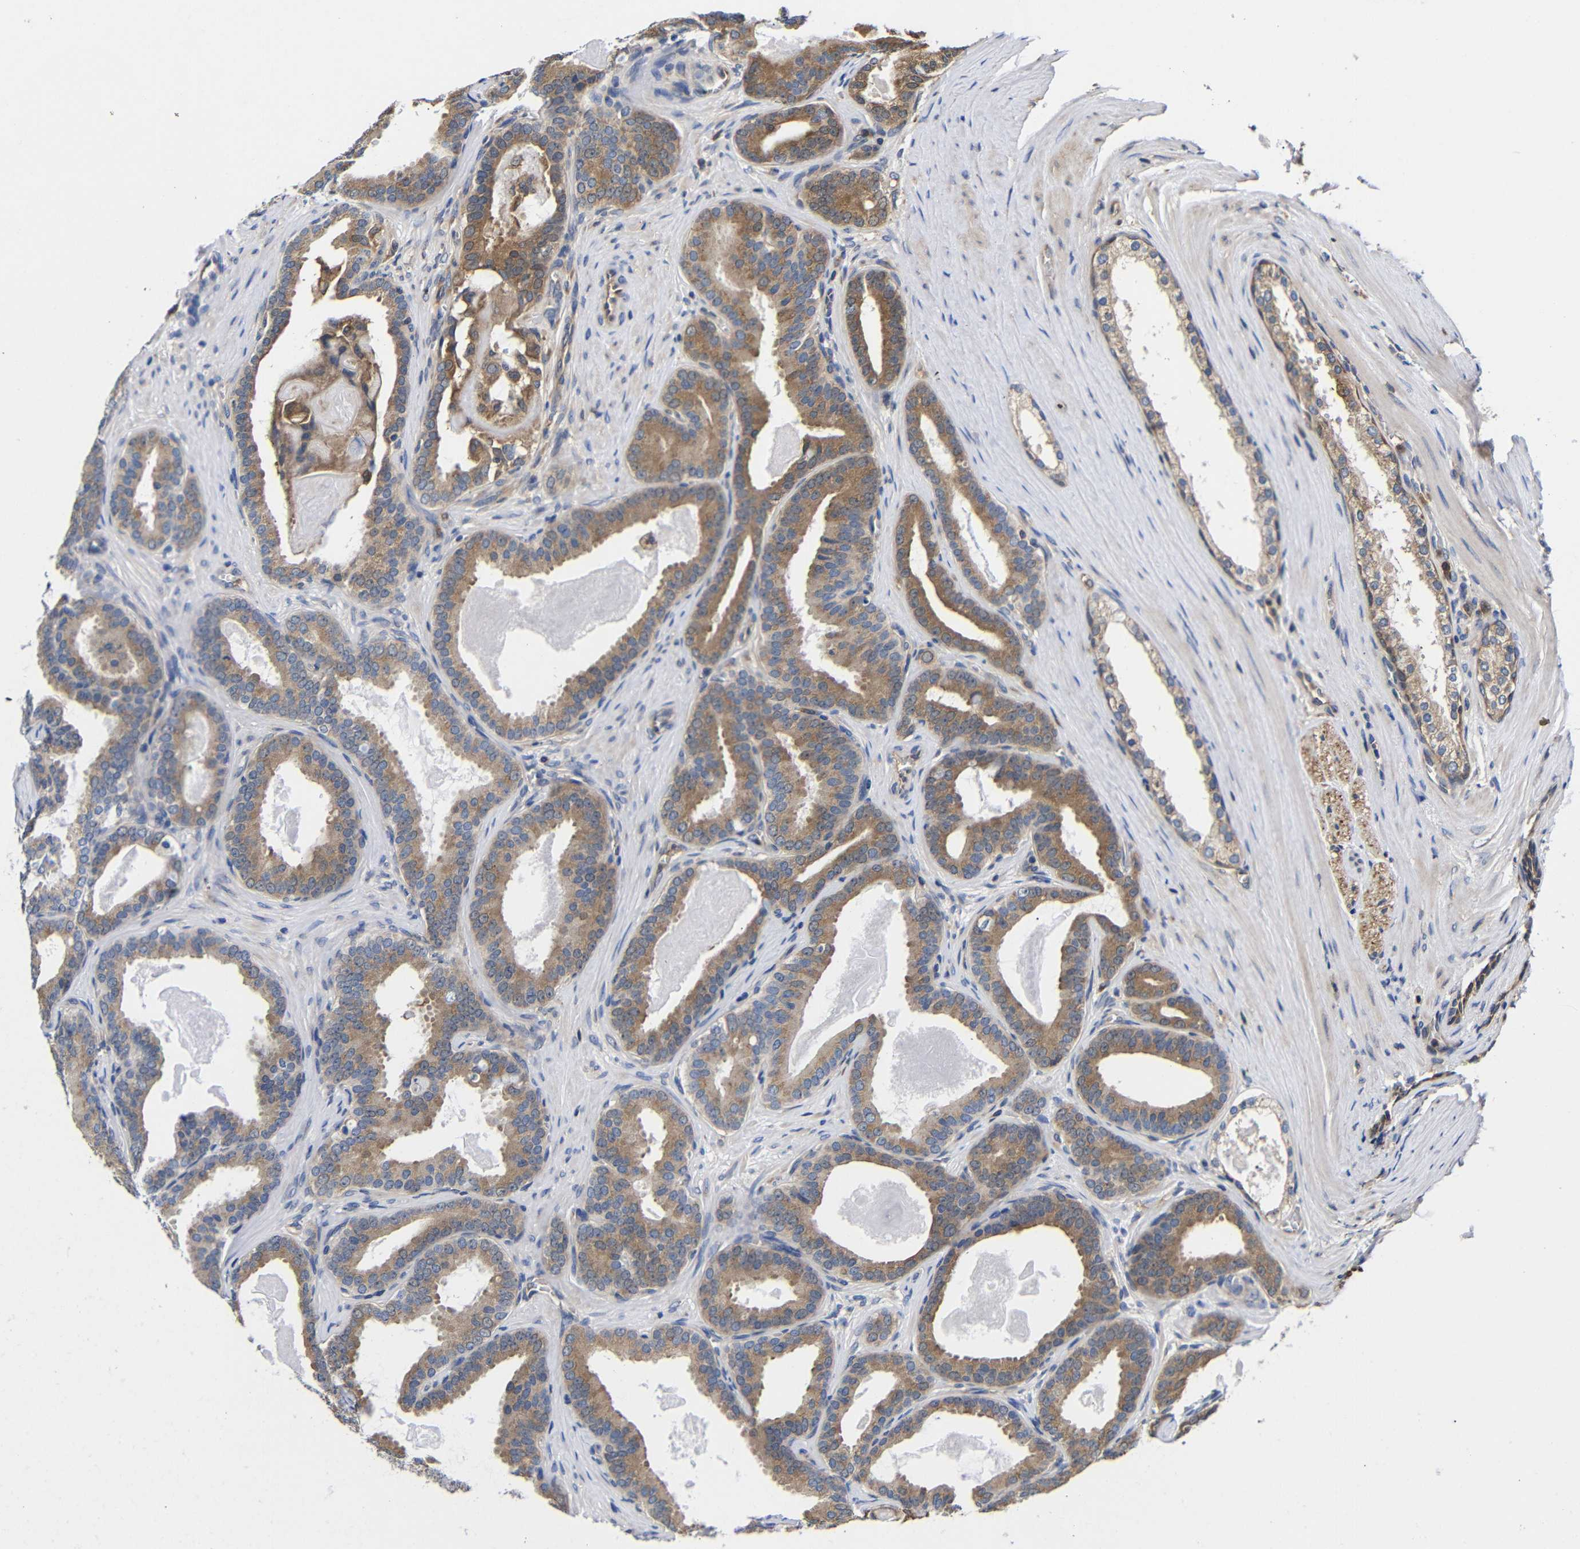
{"staining": {"intensity": "moderate", "quantity": ">75%", "location": "cytoplasmic/membranous"}, "tissue": "prostate cancer", "cell_type": "Tumor cells", "image_type": "cancer", "snomed": [{"axis": "morphology", "description": "Adenocarcinoma, High grade"}, {"axis": "topography", "description": "Prostate"}], "caption": "A medium amount of moderate cytoplasmic/membranous expression is seen in about >75% of tumor cells in high-grade adenocarcinoma (prostate) tissue.", "gene": "LRRCC1", "patient": {"sex": "male", "age": 60}}